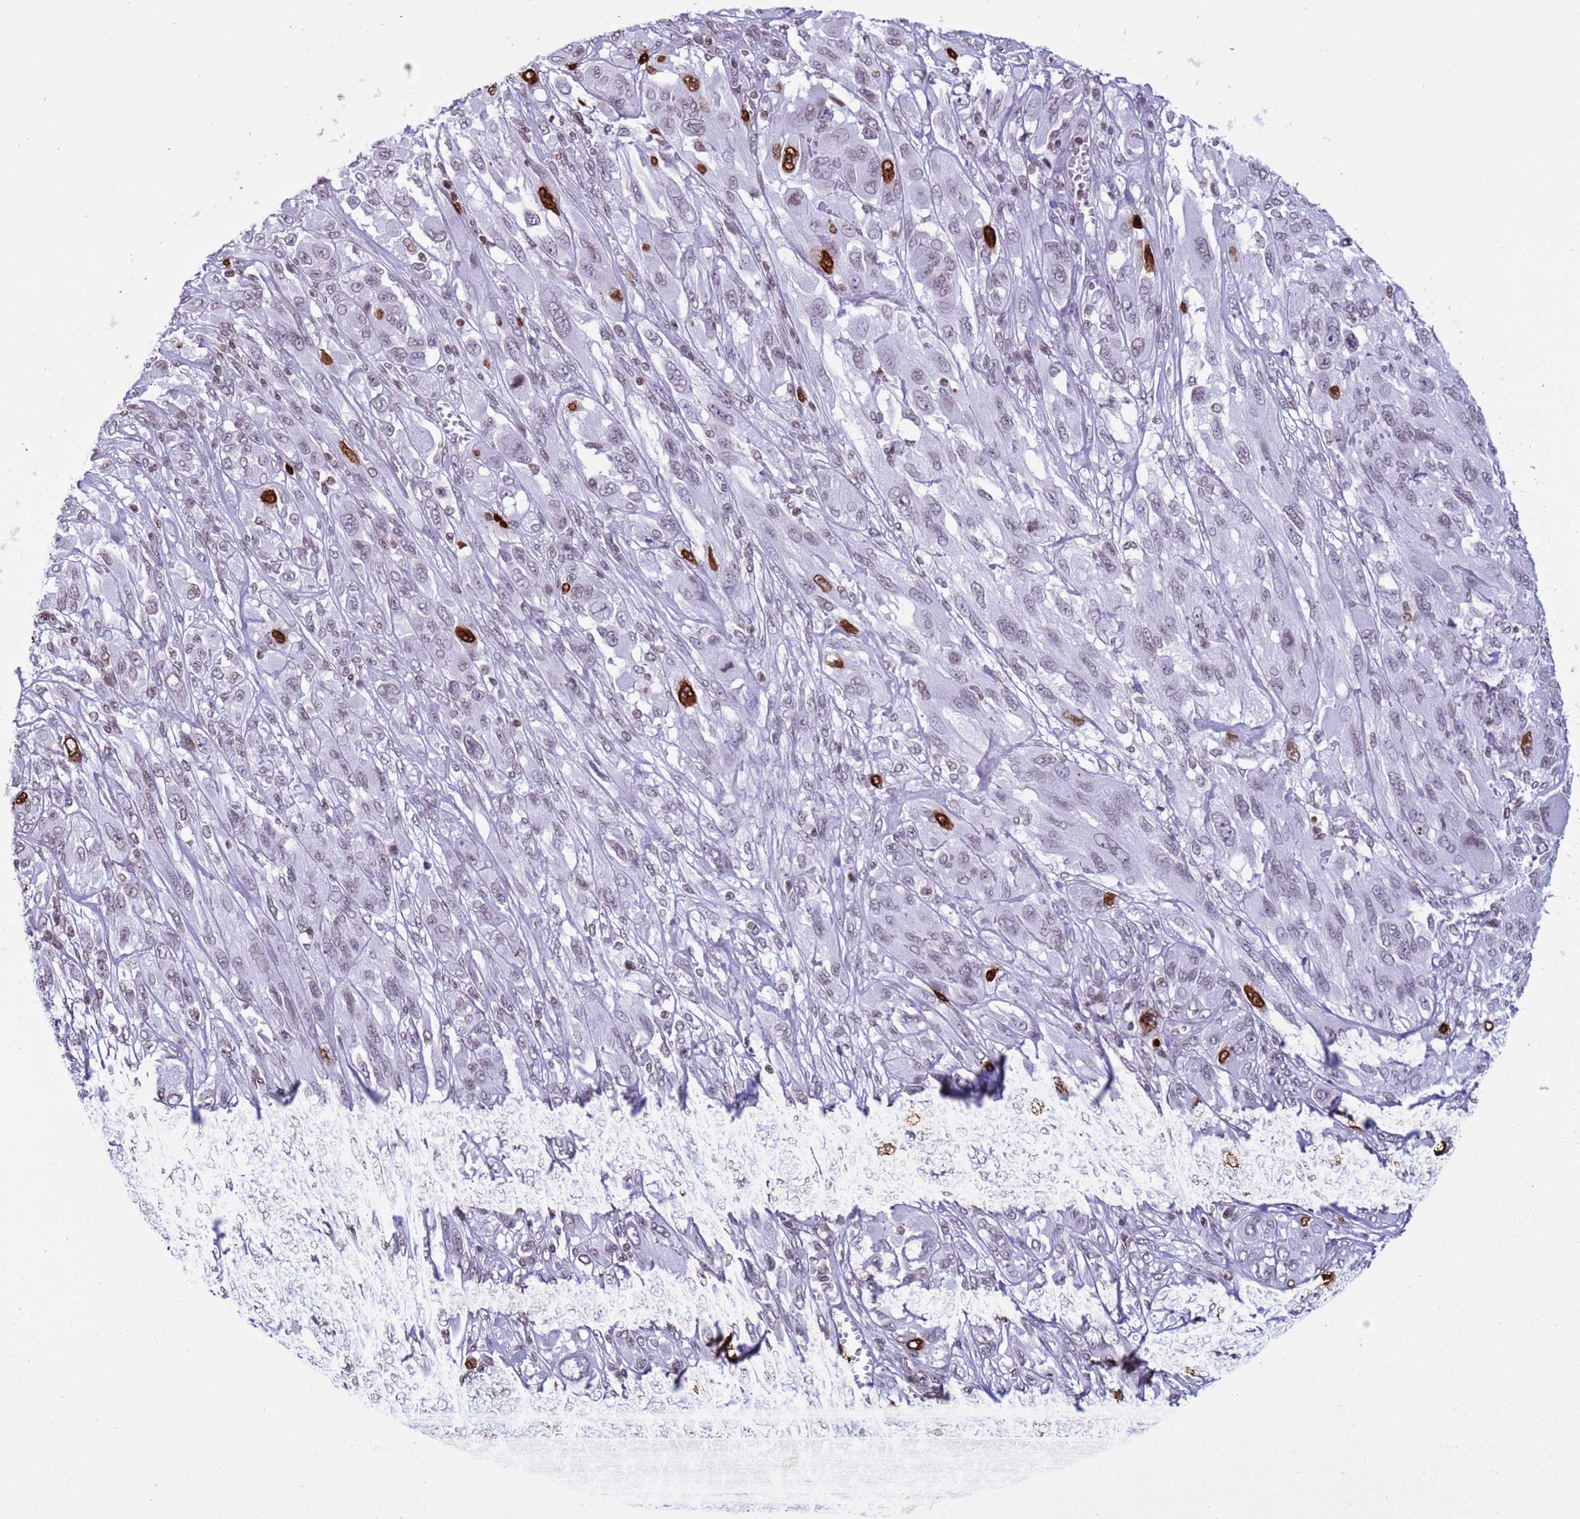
{"staining": {"intensity": "strong", "quantity": "<25%", "location": "nuclear"}, "tissue": "melanoma", "cell_type": "Tumor cells", "image_type": "cancer", "snomed": [{"axis": "morphology", "description": "Malignant melanoma, NOS"}, {"axis": "topography", "description": "Skin"}], "caption": "Immunohistochemical staining of melanoma displays medium levels of strong nuclear expression in approximately <25% of tumor cells.", "gene": "H4C8", "patient": {"sex": "female", "age": 91}}